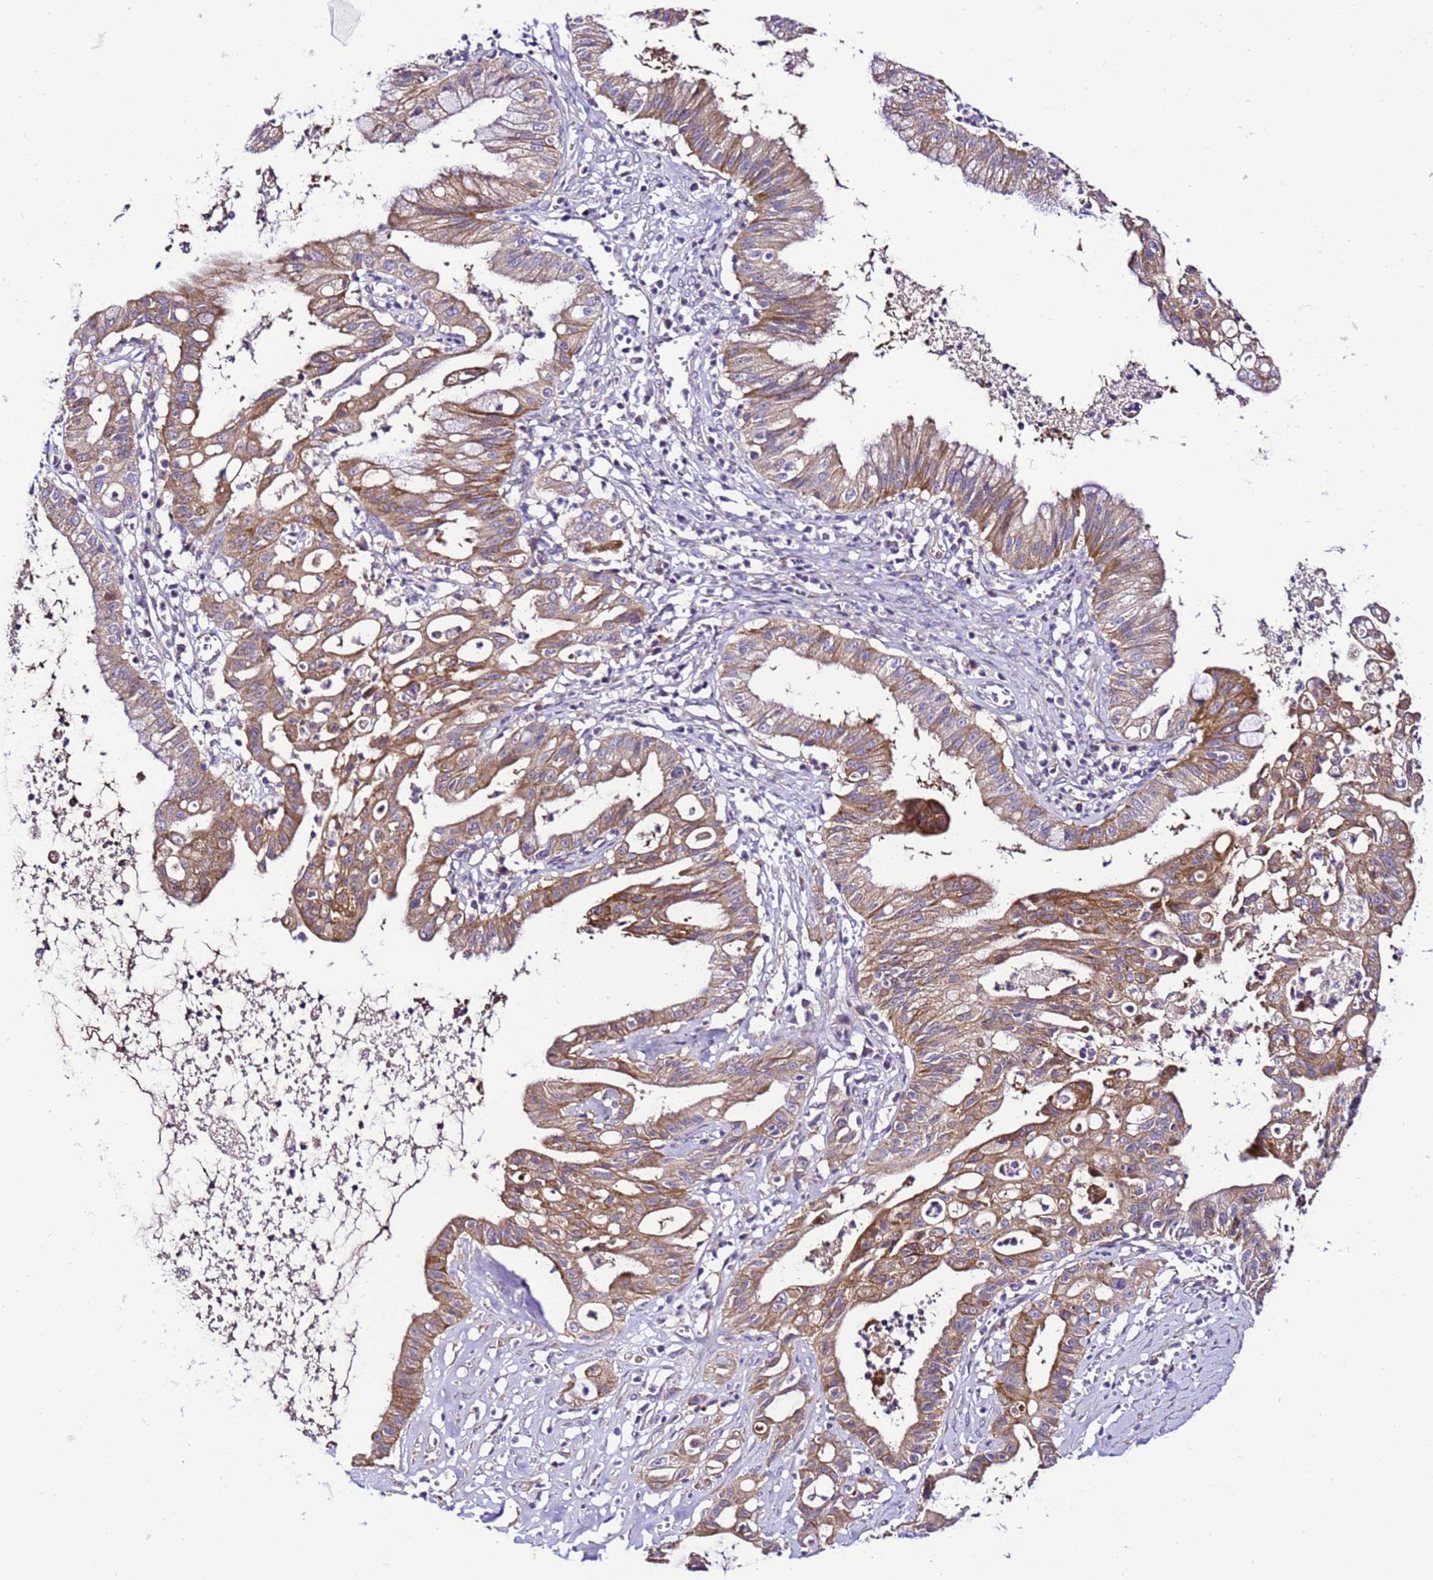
{"staining": {"intensity": "moderate", "quantity": ">75%", "location": "cytoplasmic/membranous"}, "tissue": "ovarian cancer", "cell_type": "Tumor cells", "image_type": "cancer", "snomed": [{"axis": "morphology", "description": "Cystadenocarcinoma, mucinous, NOS"}, {"axis": "topography", "description": "Ovary"}], "caption": "Tumor cells demonstrate medium levels of moderate cytoplasmic/membranous staining in about >75% of cells in ovarian mucinous cystadenocarcinoma.", "gene": "ZNF417", "patient": {"sex": "female", "age": 70}}